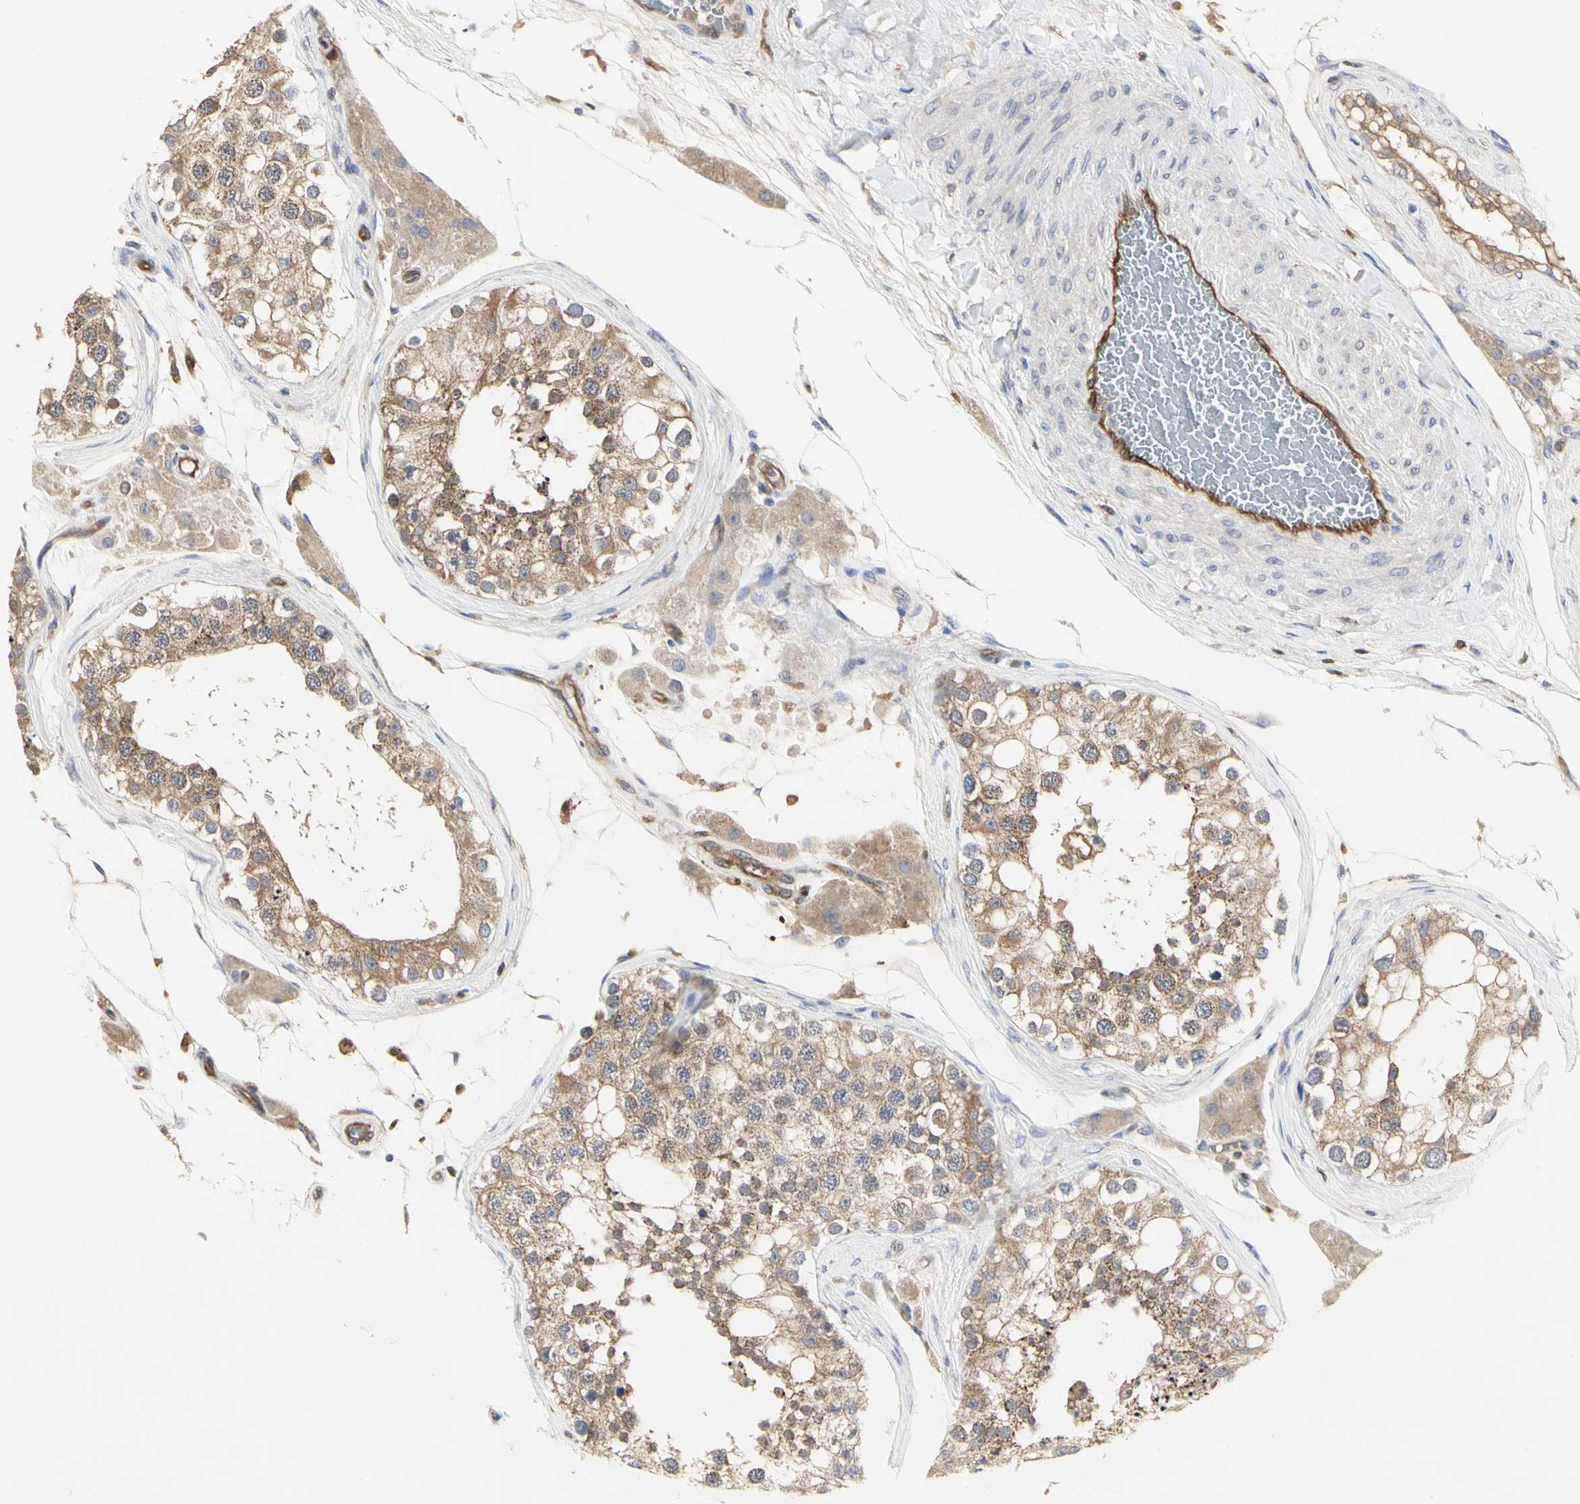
{"staining": {"intensity": "moderate", "quantity": ">75%", "location": "cytoplasmic/membranous"}, "tissue": "testis", "cell_type": "Cells in seminiferous ducts", "image_type": "normal", "snomed": [{"axis": "morphology", "description": "Normal tissue, NOS"}, {"axis": "topography", "description": "Testis"}], "caption": "Unremarkable testis exhibits moderate cytoplasmic/membranous positivity in approximately >75% of cells in seminiferous ducts, visualized by immunohistochemistry.", "gene": "C3orf52", "patient": {"sex": "male", "age": 68}}